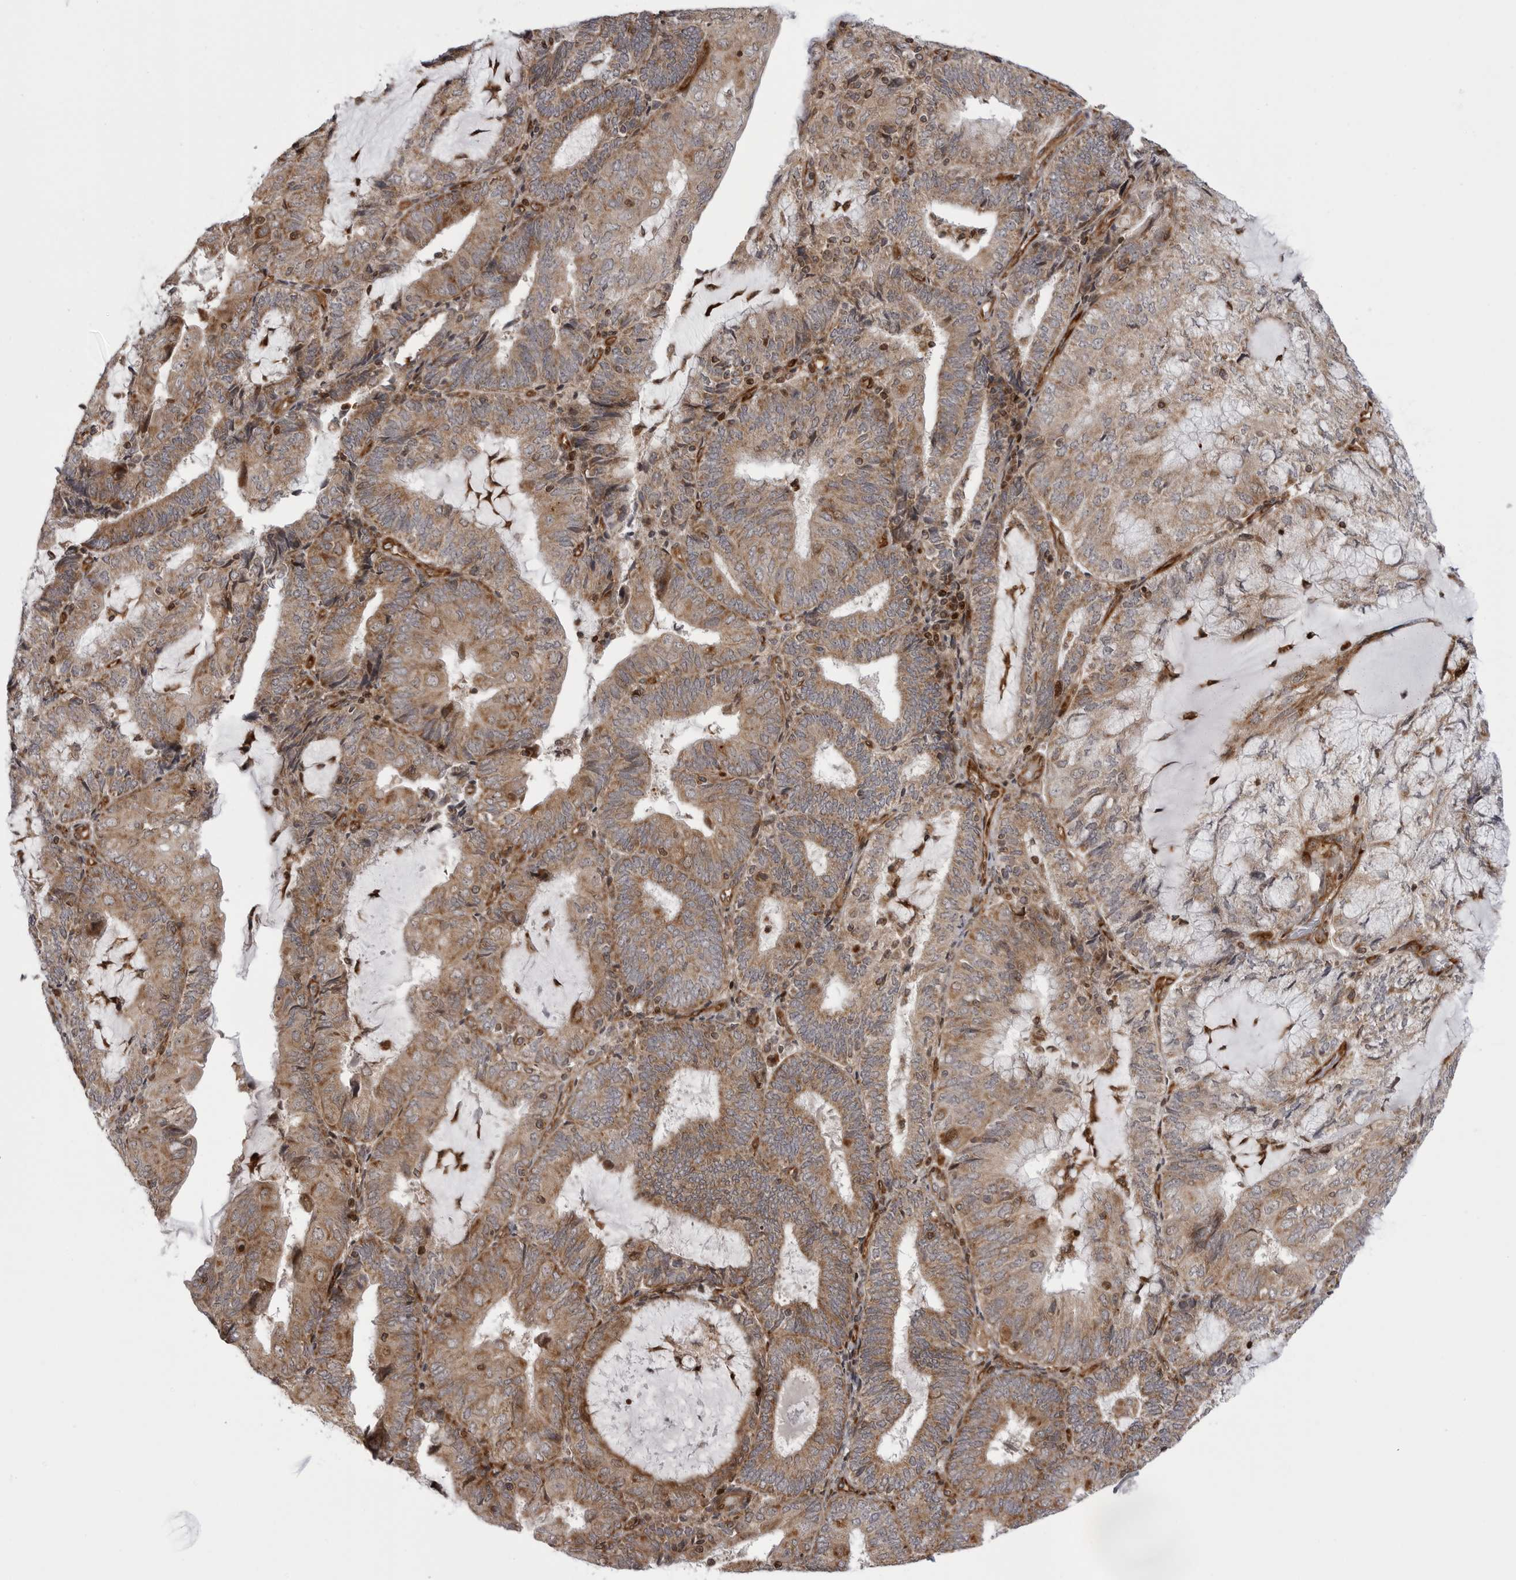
{"staining": {"intensity": "moderate", "quantity": ">75%", "location": "cytoplasmic/membranous"}, "tissue": "endometrial cancer", "cell_type": "Tumor cells", "image_type": "cancer", "snomed": [{"axis": "morphology", "description": "Adenocarcinoma, NOS"}, {"axis": "topography", "description": "Endometrium"}], "caption": "High-magnification brightfield microscopy of adenocarcinoma (endometrial) stained with DAB (brown) and counterstained with hematoxylin (blue). tumor cells exhibit moderate cytoplasmic/membranous positivity is appreciated in about>75% of cells.", "gene": "ABL1", "patient": {"sex": "female", "age": 81}}